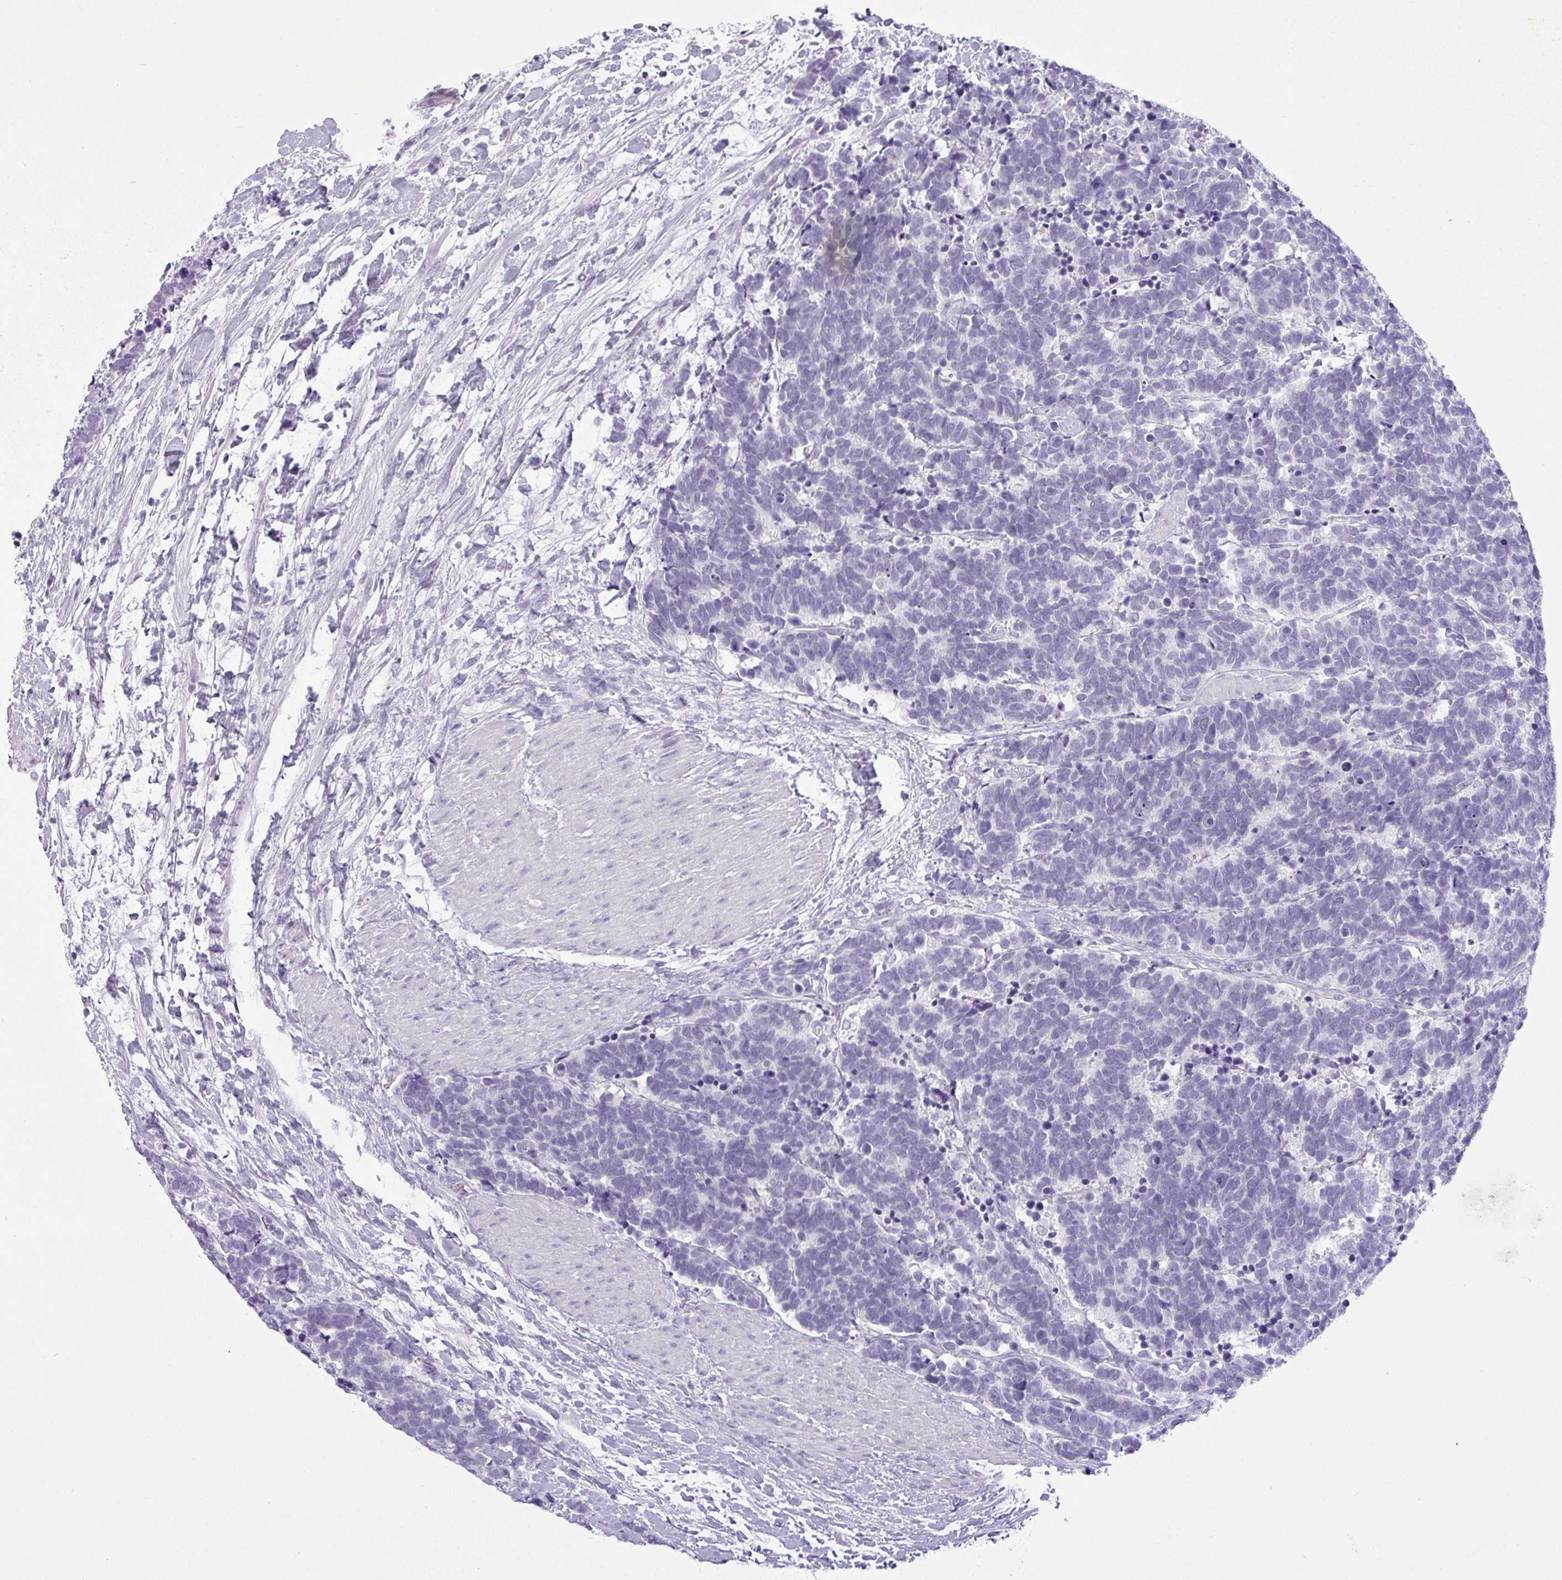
{"staining": {"intensity": "negative", "quantity": "none", "location": "none"}, "tissue": "carcinoid", "cell_type": "Tumor cells", "image_type": "cancer", "snomed": [{"axis": "morphology", "description": "Carcinoma, NOS"}, {"axis": "morphology", "description": "Carcinoid, malignant, NOS"}, {"axis": "topography", "description": "Prostate"}], "caption": "Immunohistochemical staining of carcinoid reveals no significant expression in tumor cells. The staining is performed using DAB (3,3'-diaminobenzidine) brown chromogen with nuclei counter-stained in using hematoxylin.", "gene": "CDH16", "patient": {"sex": "male", "age": 57}}